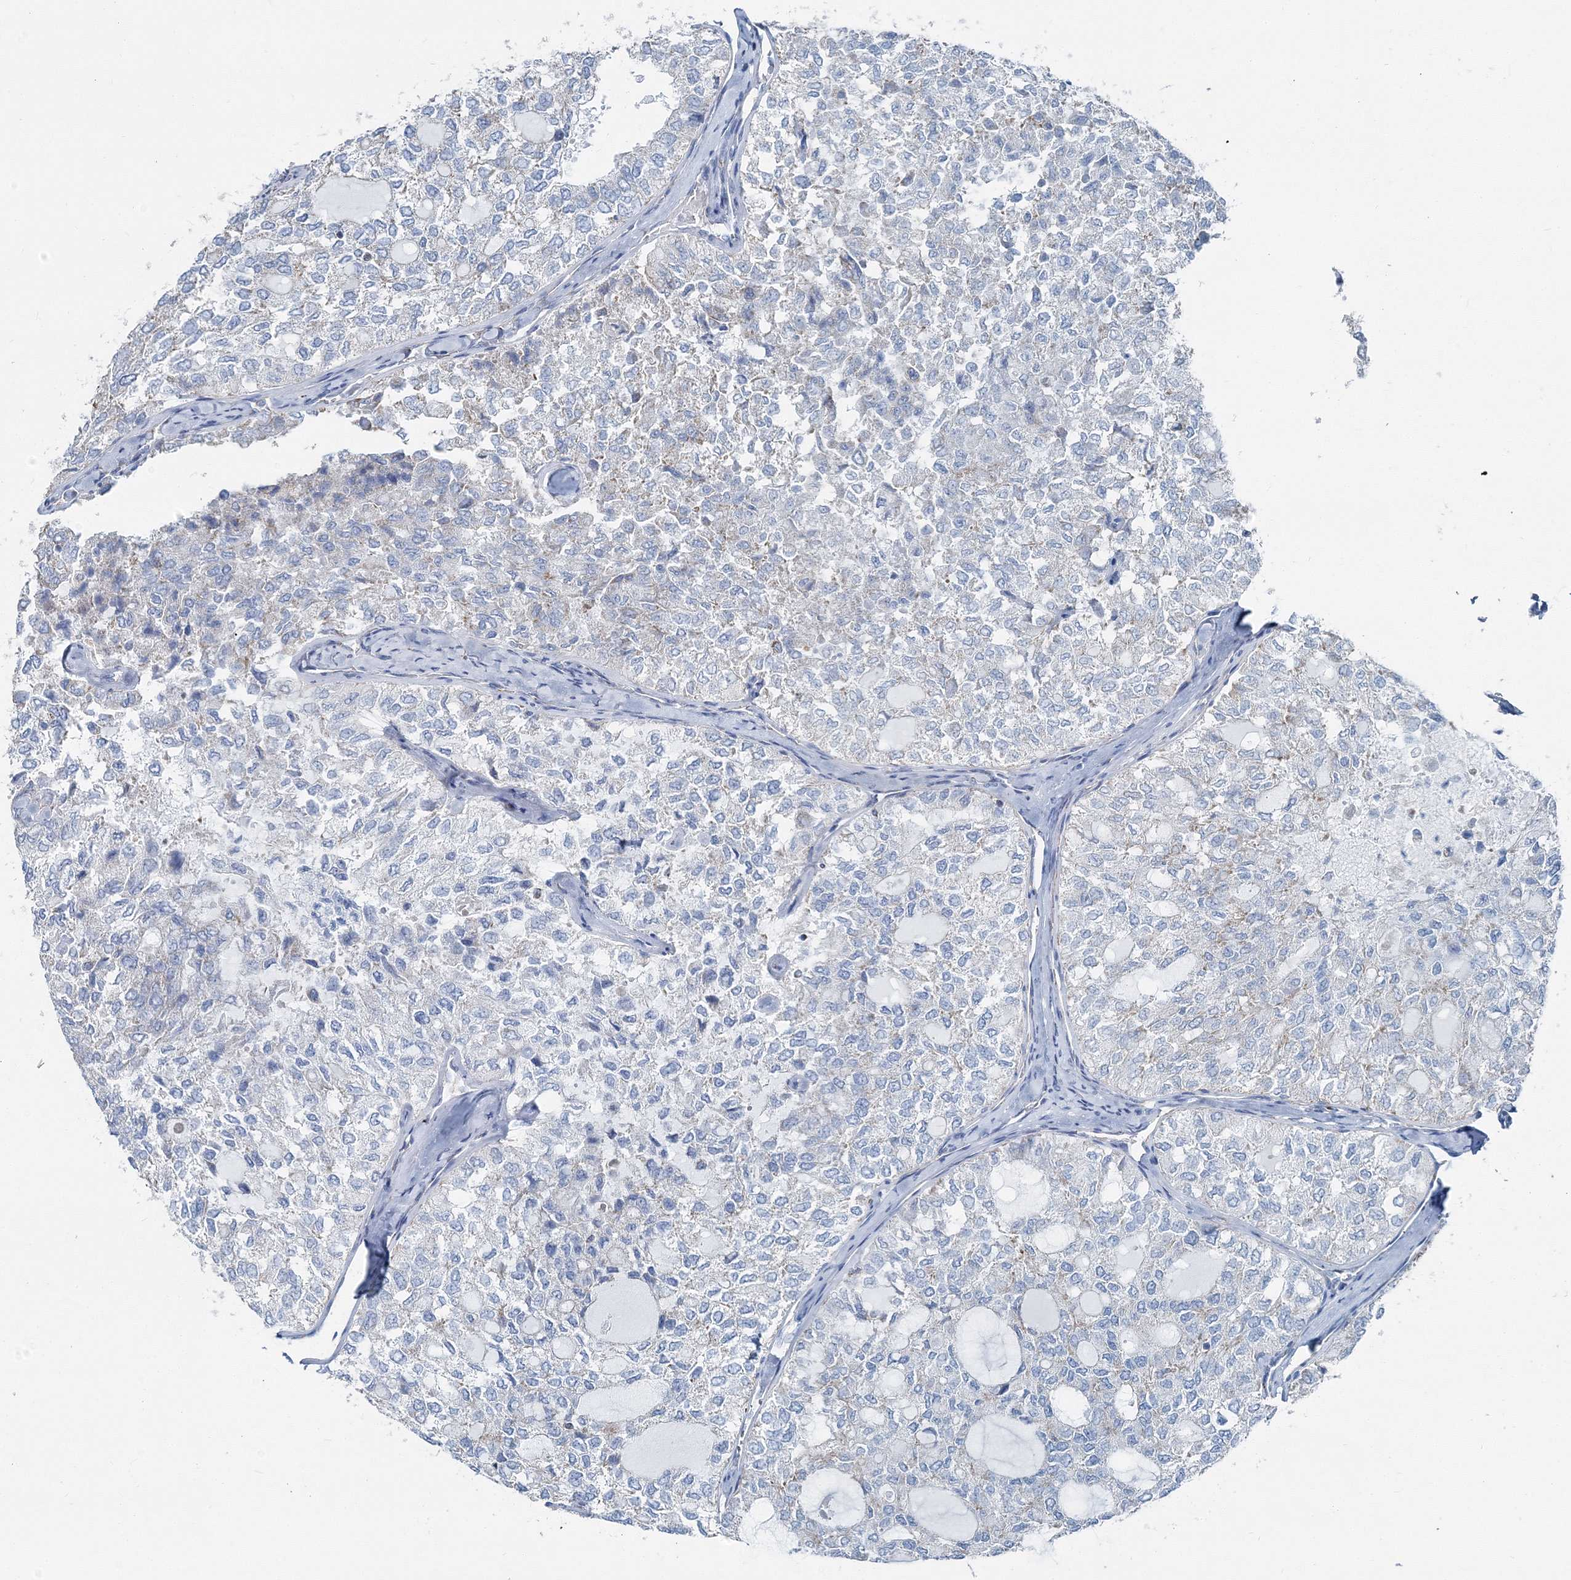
{"staining": {"intensity": "negative", "quantity": "none", "location": "none"}, "tissue": "thyroid cancer", "cell_type": "Tumor cells", "image_type": "cancer", "snomed": [{"axis": "morphology", "description": "Follicular adenoma carcinoma, NOS"}, {"axis": "topography", "description": "Thyroid gland"}], "caption": "The immunohistochemistry image has no significant expression in tumor cells of thyroid cancer (follicular adenoma carcinoma) tissue. The staining was performed using DAB to visualize the protein expression in brown, while the nuclei were stained in blue with hematoxylin (Magnification: 20x).", "gene": "GABARAPL2", "patient": {"sex": "male", "age": 75}}